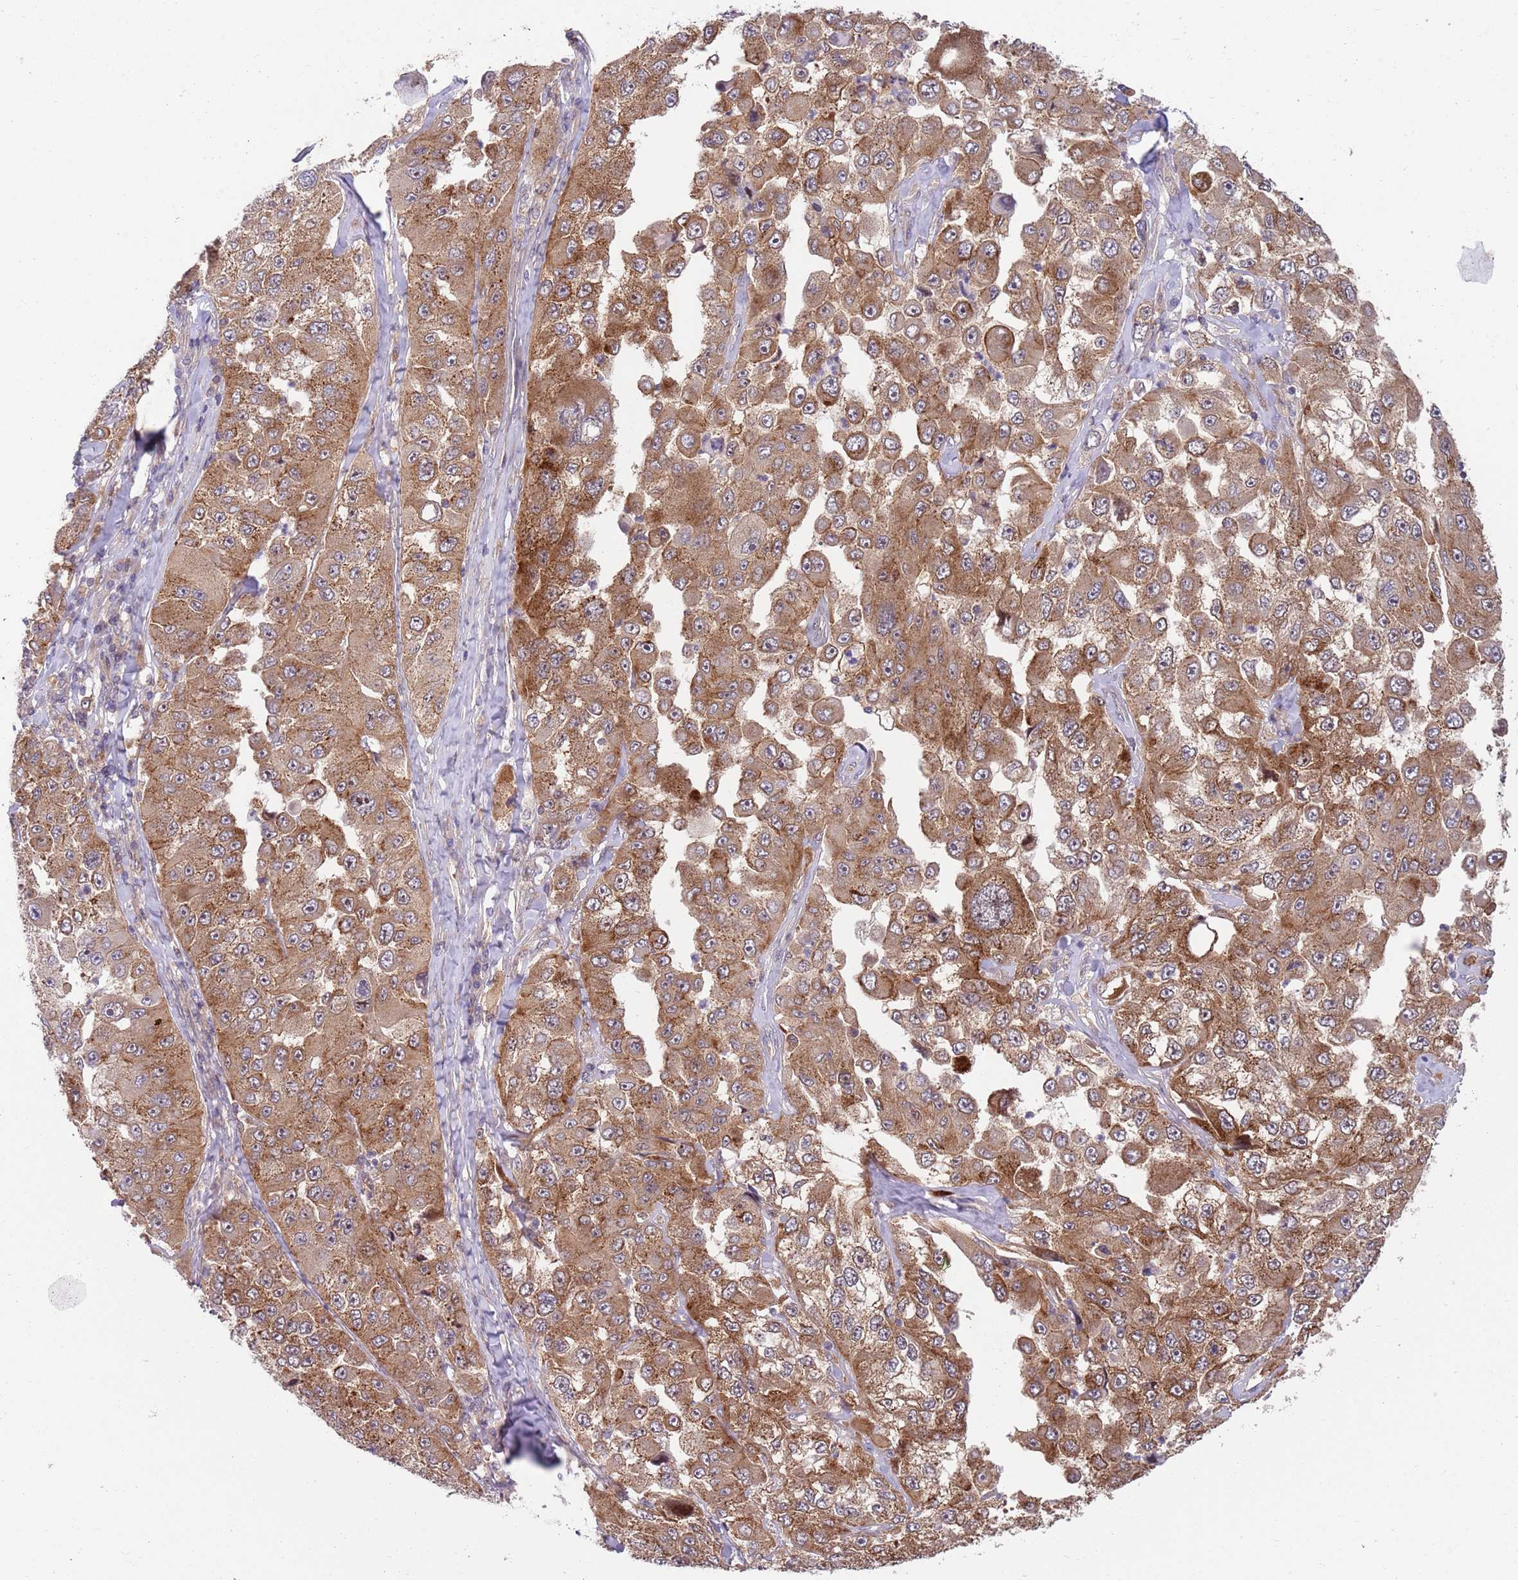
{"staining": {"intensity": "moderate", "quantity": ">75%", "location": "cytoplasmic/membranous,nuclear"}, "tissue": "melanoma", "cell_type": "Tumor cells", "image_type": "cancer", "snomed": [{"axis": "morphology", "description": "Malignant melanoma, Metastatic site"}, {"axis": "topography", "description": "Lymph node"}], "caption": "Melanoma was stained to show a protein in brown. There is medium levels of moderate cytoplasmic/membranous and nuclear expression in about >75% of tumor cells.", "gene": "GGA1", "patient": {"sex": "male", "age": 62}}